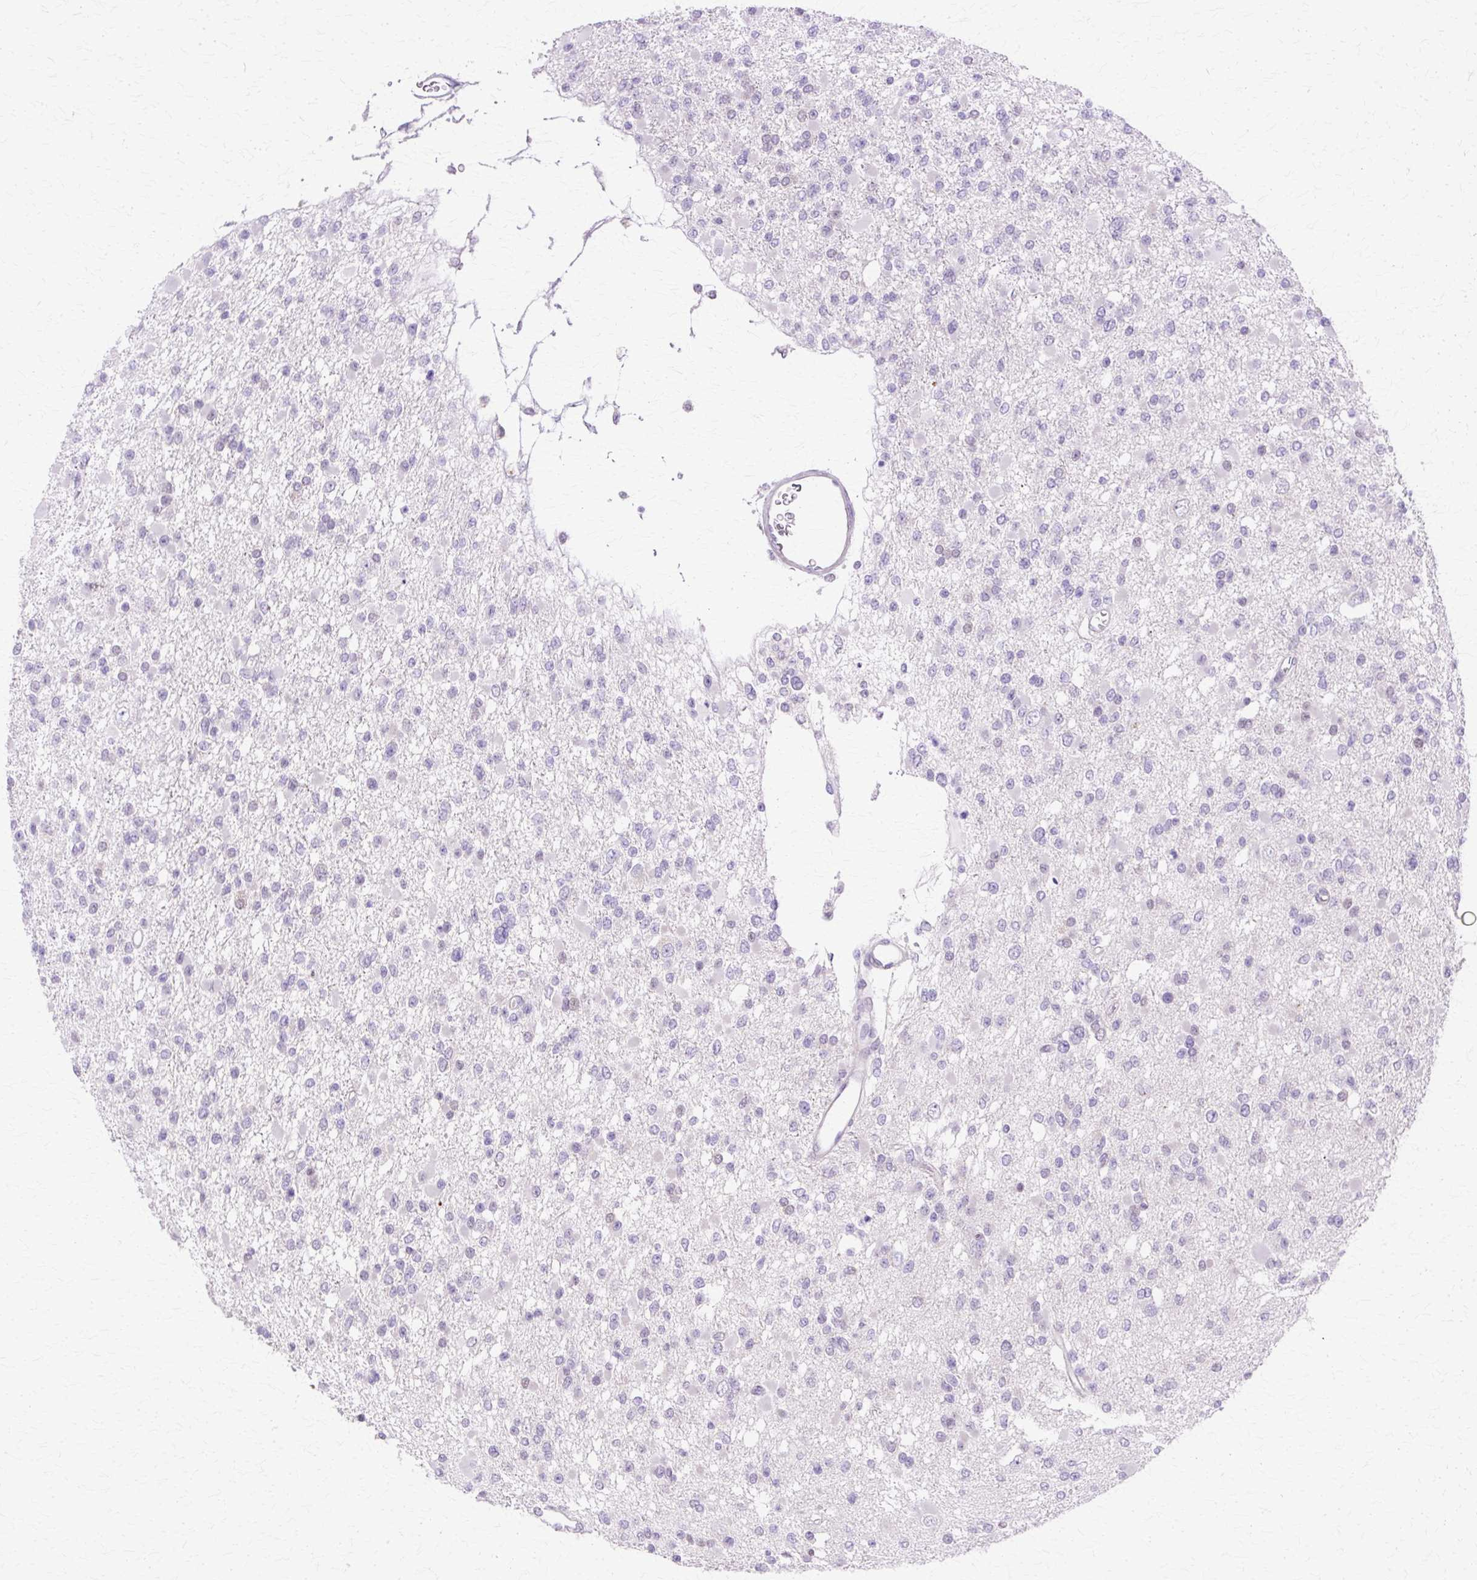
{"staining": {"intensity": "negative", "quantity": "none", "location": "none"}, "tissue": "glioma", "cell_type": "Tumor cells", "image_type": "cancer", "snomed": [{"axis": "morphology", "description": "Glioma, malignant, Low grade"}, {"axis": "topography", "description": "Brain"}], "caption": "The immunohistochemistry (IHC) histopathology image has no significant staining in tumor cells of malignant low-grade glioma tissue.", "gene": "HSPA8", "patient": {"sex": "female", "age": 22}}